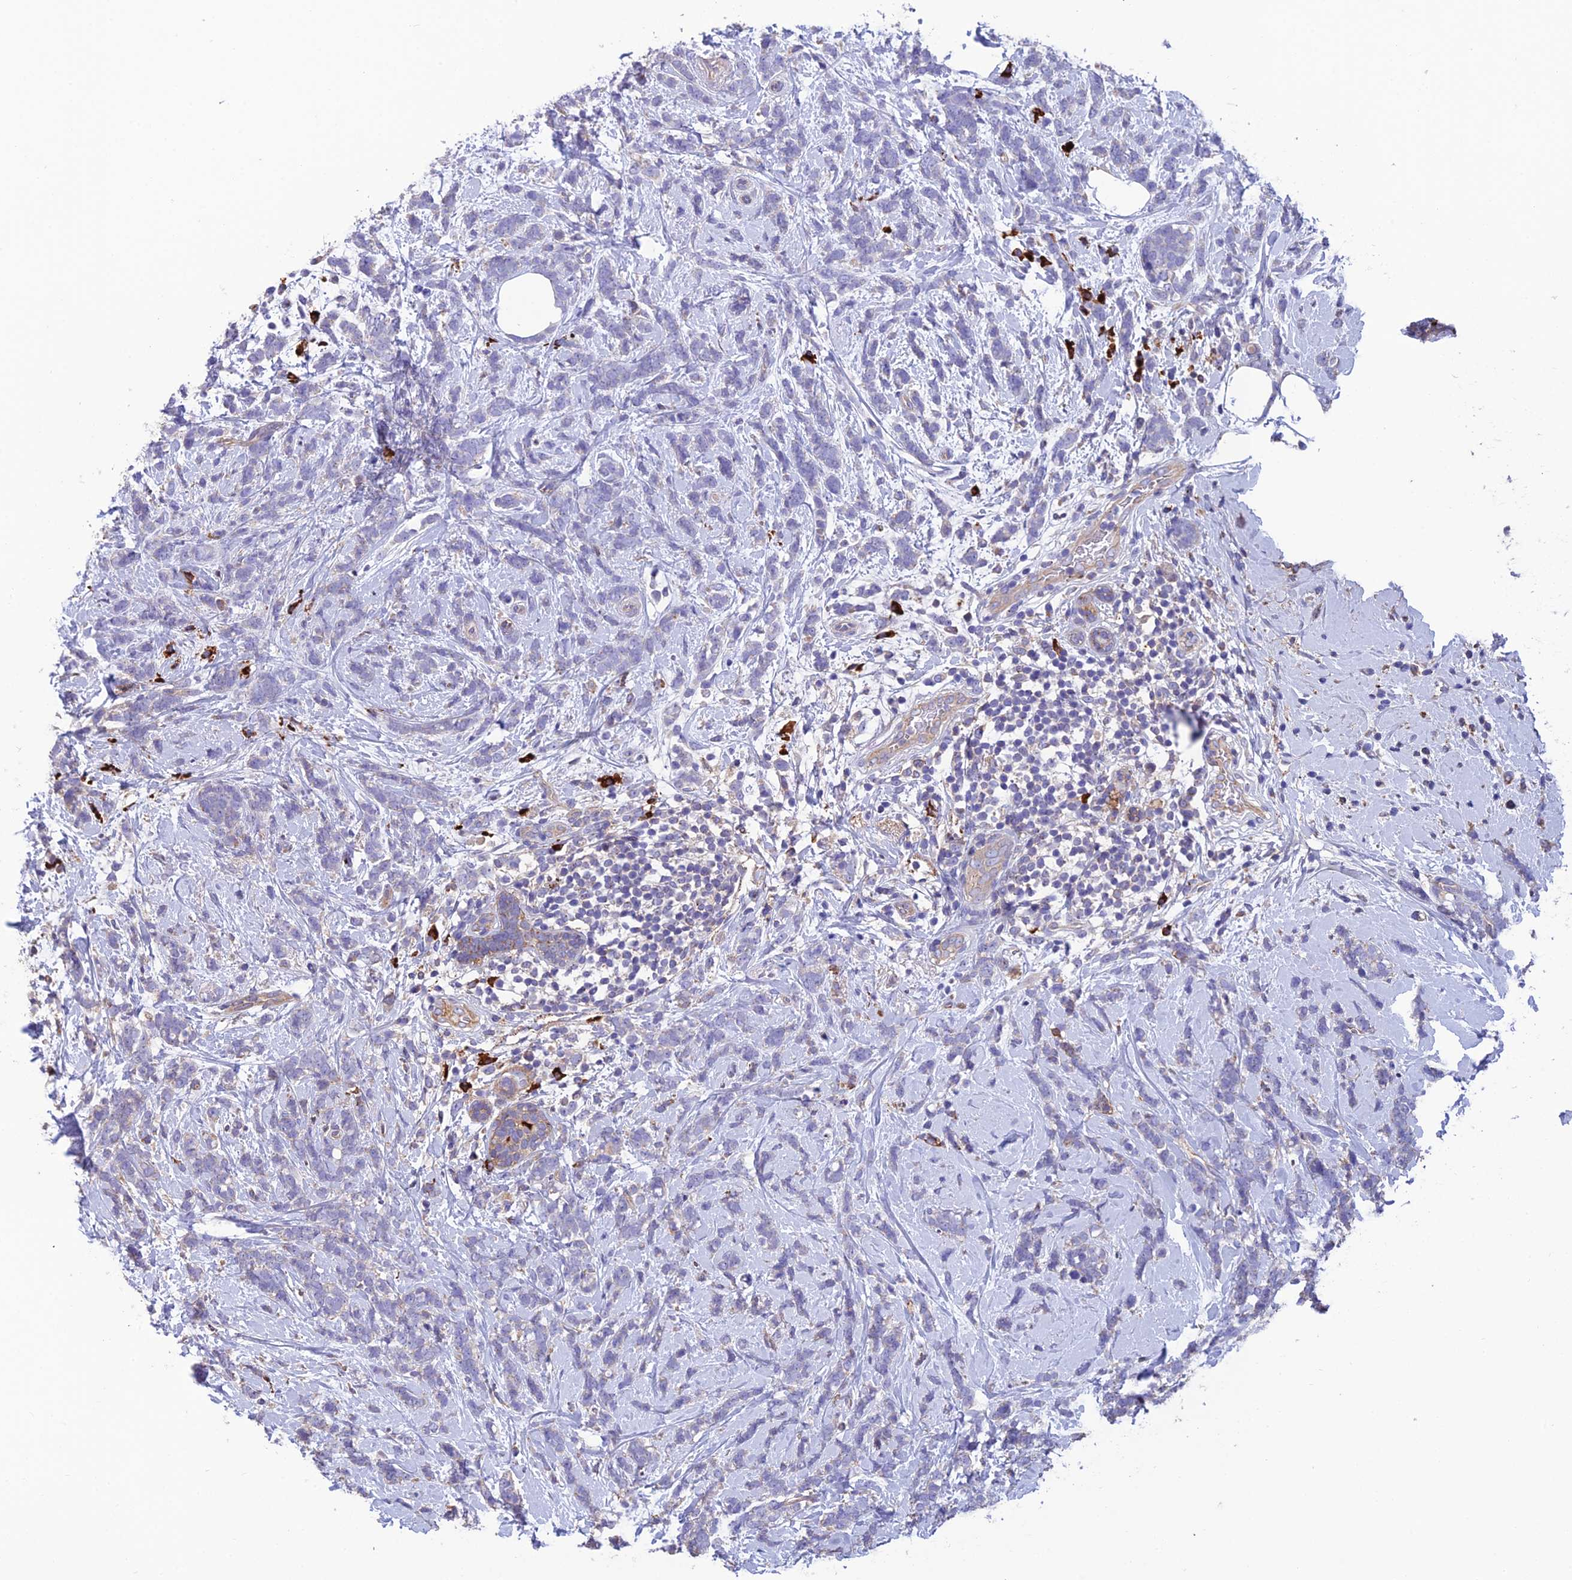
{"staining": {"intensity": "negative", "quantity": "none", "location": "none"}, "tissue": "breast cancer", "cell_type": "Tumor cells", "image_type": "cancer", "snomed": [{"axis": "morphology", "description": "Lobular carcinoma"}, {"axis": "topography", "description": "Breast"}], "caption": "Tumor cells show no significant protein expression in breast cancer (lobular carcinoma).", "gene": "MIOS", "patient": {"sex": "female", "age": 58}}